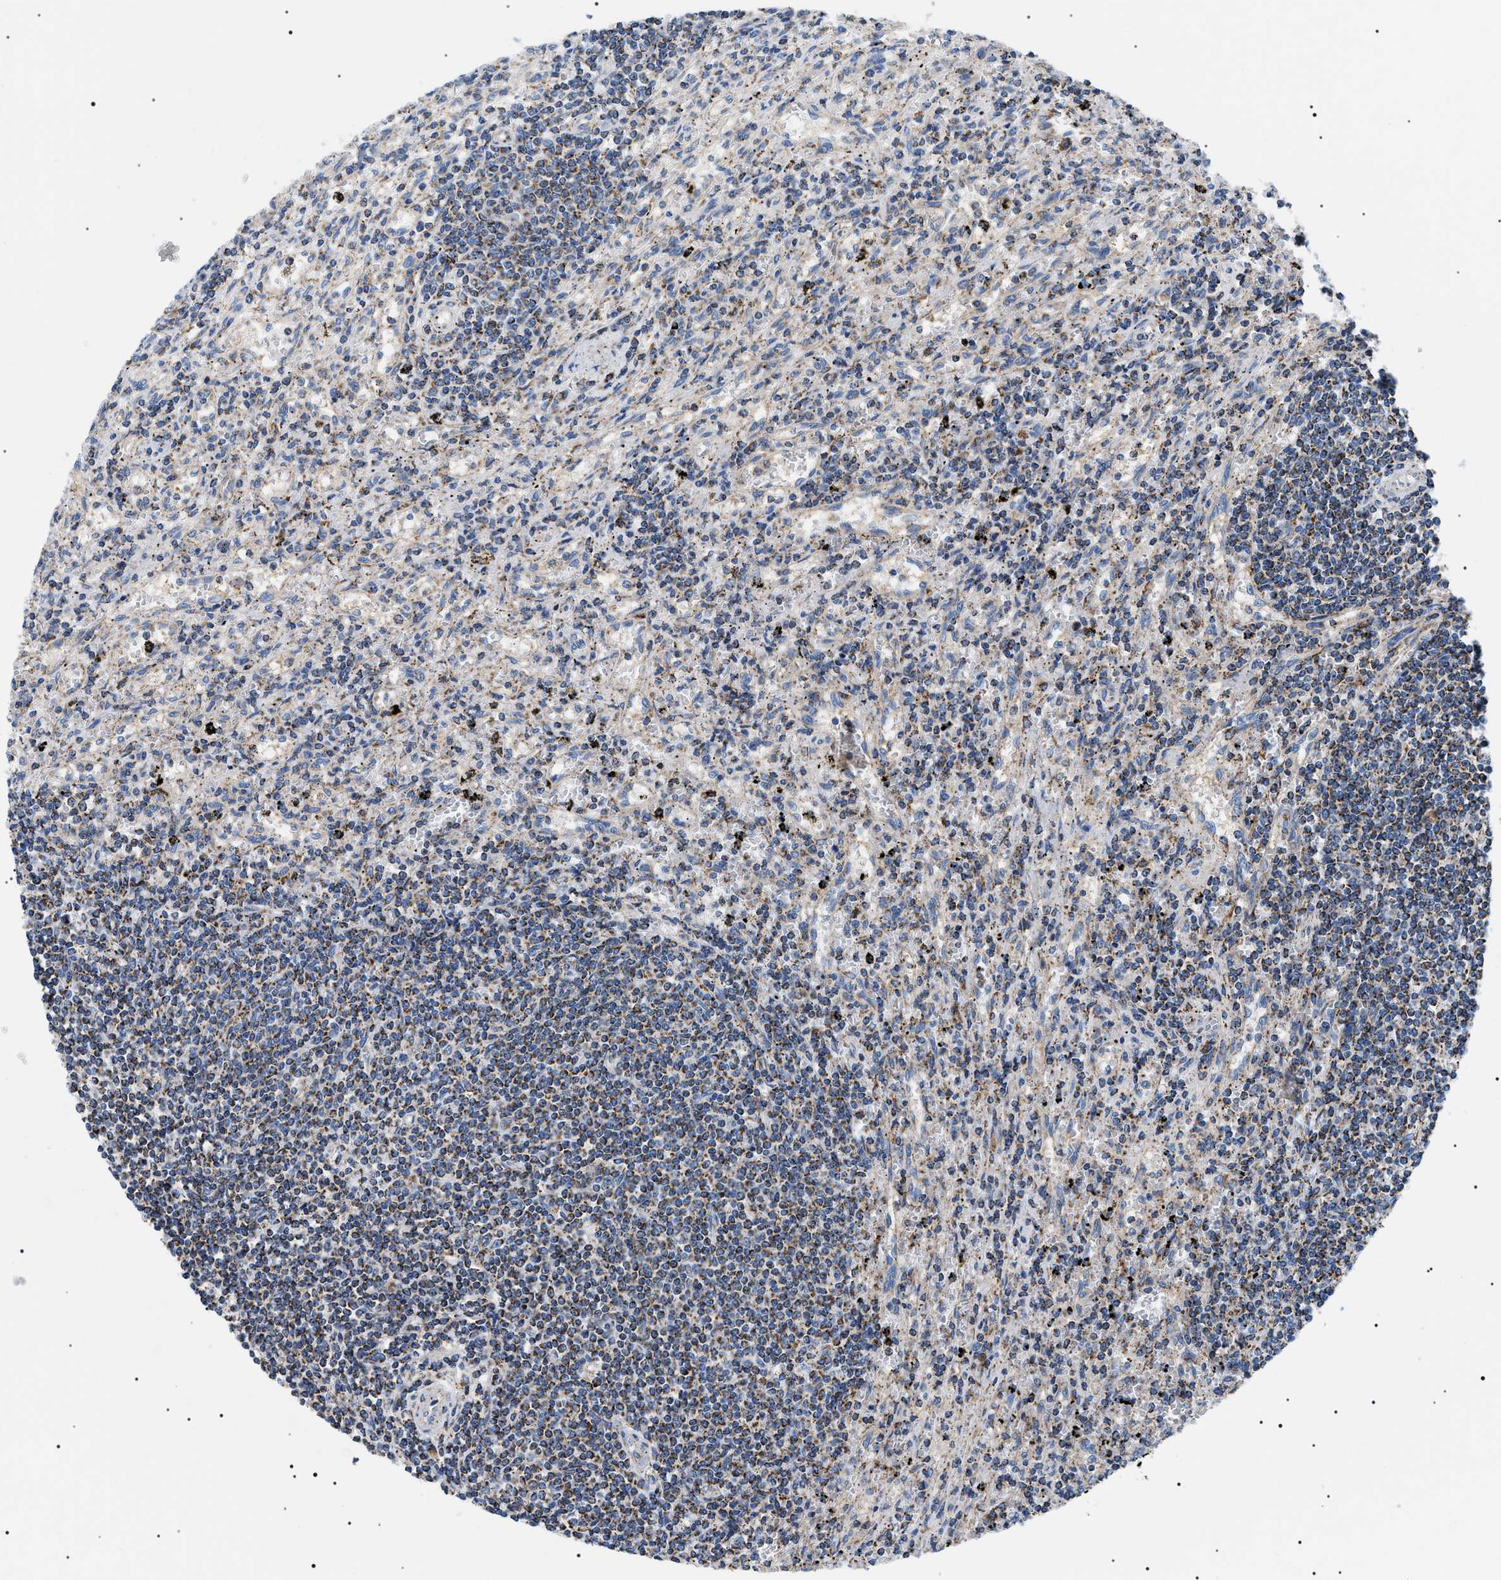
{"staining": {"intensity": "moderate", "quantity": ">75%", "location": "cytoplasmic/membranous"}, "tissue": "lymphoma", "cell_type": "Tumor cells", "image_type": "cancer", "snomed": [{"axis": "morphology", "description": "Malignant lymphoma, non-Hodgkin's type, Low grade"}, {"axis": "topography", "description": "Spleen"}], "caption": "Protein staining of malignant lymphoma, non-Hodgkin's type (low-grade) tissue exhibits moderate cytoplasmic/membranous staining in about >75% of tumor cells.", "gene": "OXSM", "patient": {"sex": "male", "age": 76}}